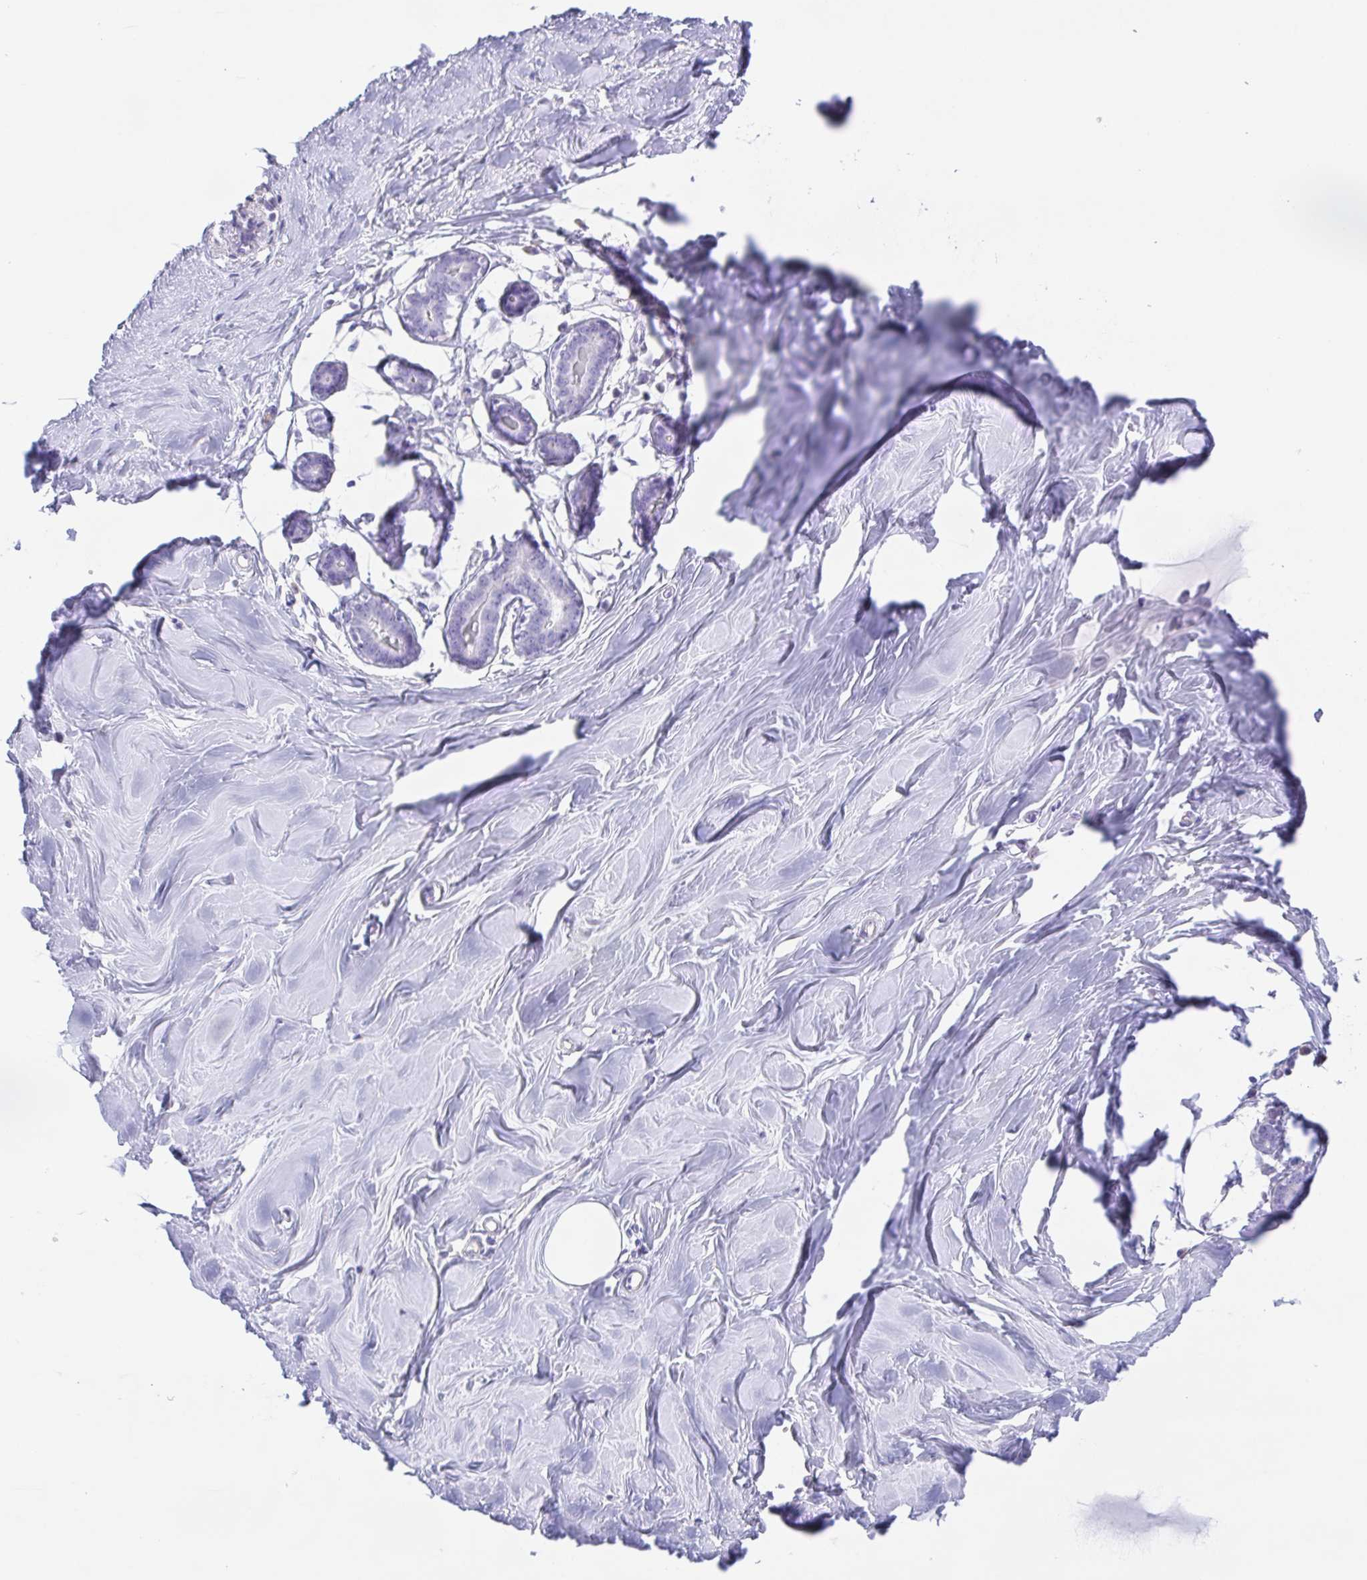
{"staining": {"intensity": "negative", "quantity": "none", "location": "none"}, "tissue": "breast", "cell_type": "Adipocytes", "image_type": "normal", "snomed": [{"axis": "morphology", "description": "Normal tissue, NOS"}, {"axis": "topography", "description": "Breast"}], "caption": "Immunohistochemistry micrograph of normal breast: breast stained with DAB exhibits no significant protein staining in adipocytes. (DAB (3,3'-diaminobenzidine) IHC visualized using brightfield microscopy, high magnification).", "gene": "ARPP21", "patient": {"sex": "female", "age": 27}}